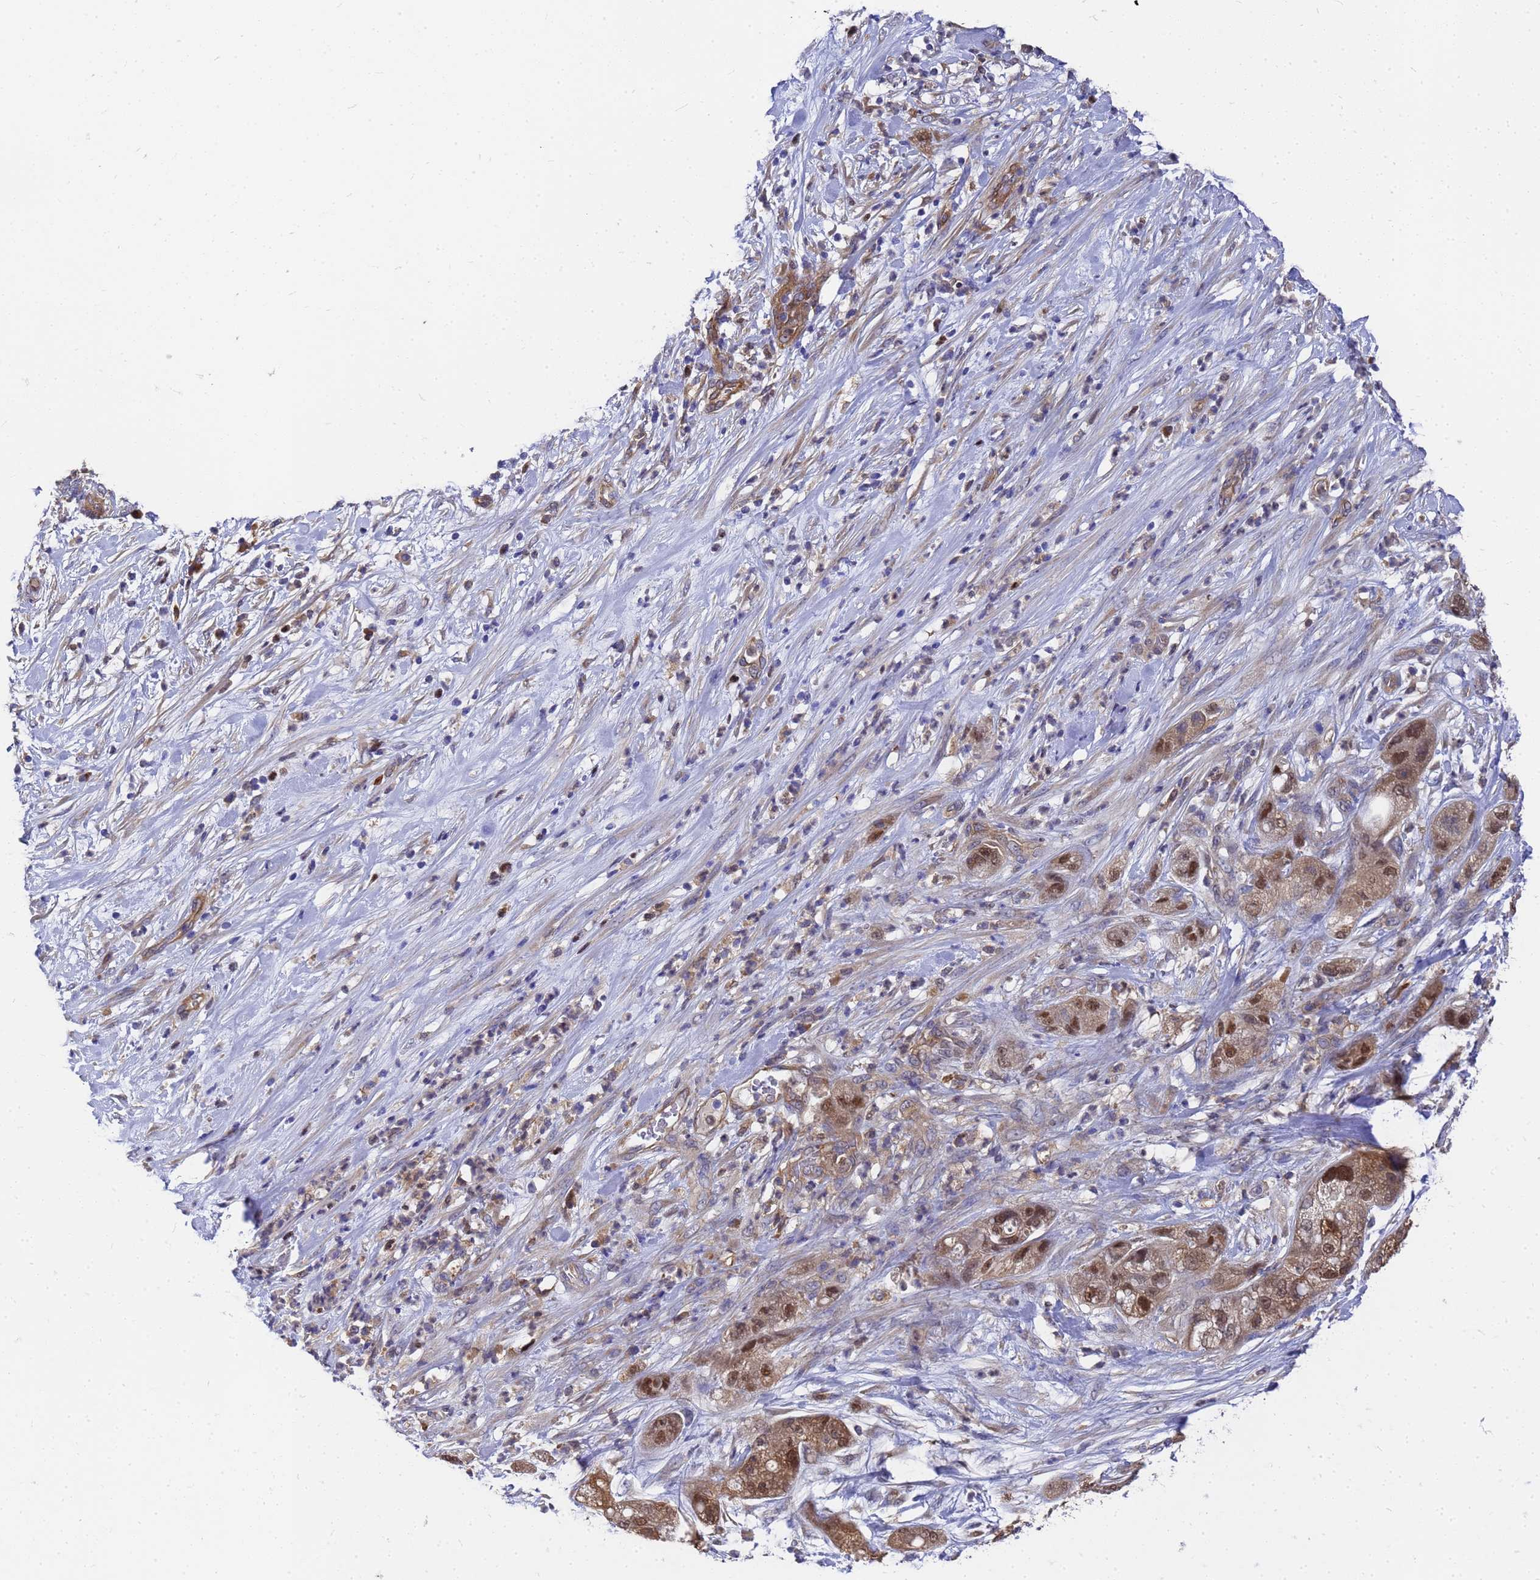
{"staining": {"intensity": "moderate", "quantity": ">75%", "location": "cytoplasmic/membranous,nuclear"}, "tissue": "pancreatic cancer", "cell_type": "Tumor cells", "image_type": "cancer", "snomed": [{"axis": "morphology", "description": "Adenocarcinoma, NOS"}, {"axis": "topography", "description": "Pancreas"}], "caption": "Immunohistochemistry (IHC) (DAB) staining of pancreatic adenocarcinoma demonstrates moderate cytoplasmic/membranous and nuclear protein positivity in approximately >75% of tumor cells. Nuclei are stained in blue.", "gene": "SLC35E2B", "patient": {"sex": "female", "age": 78}}